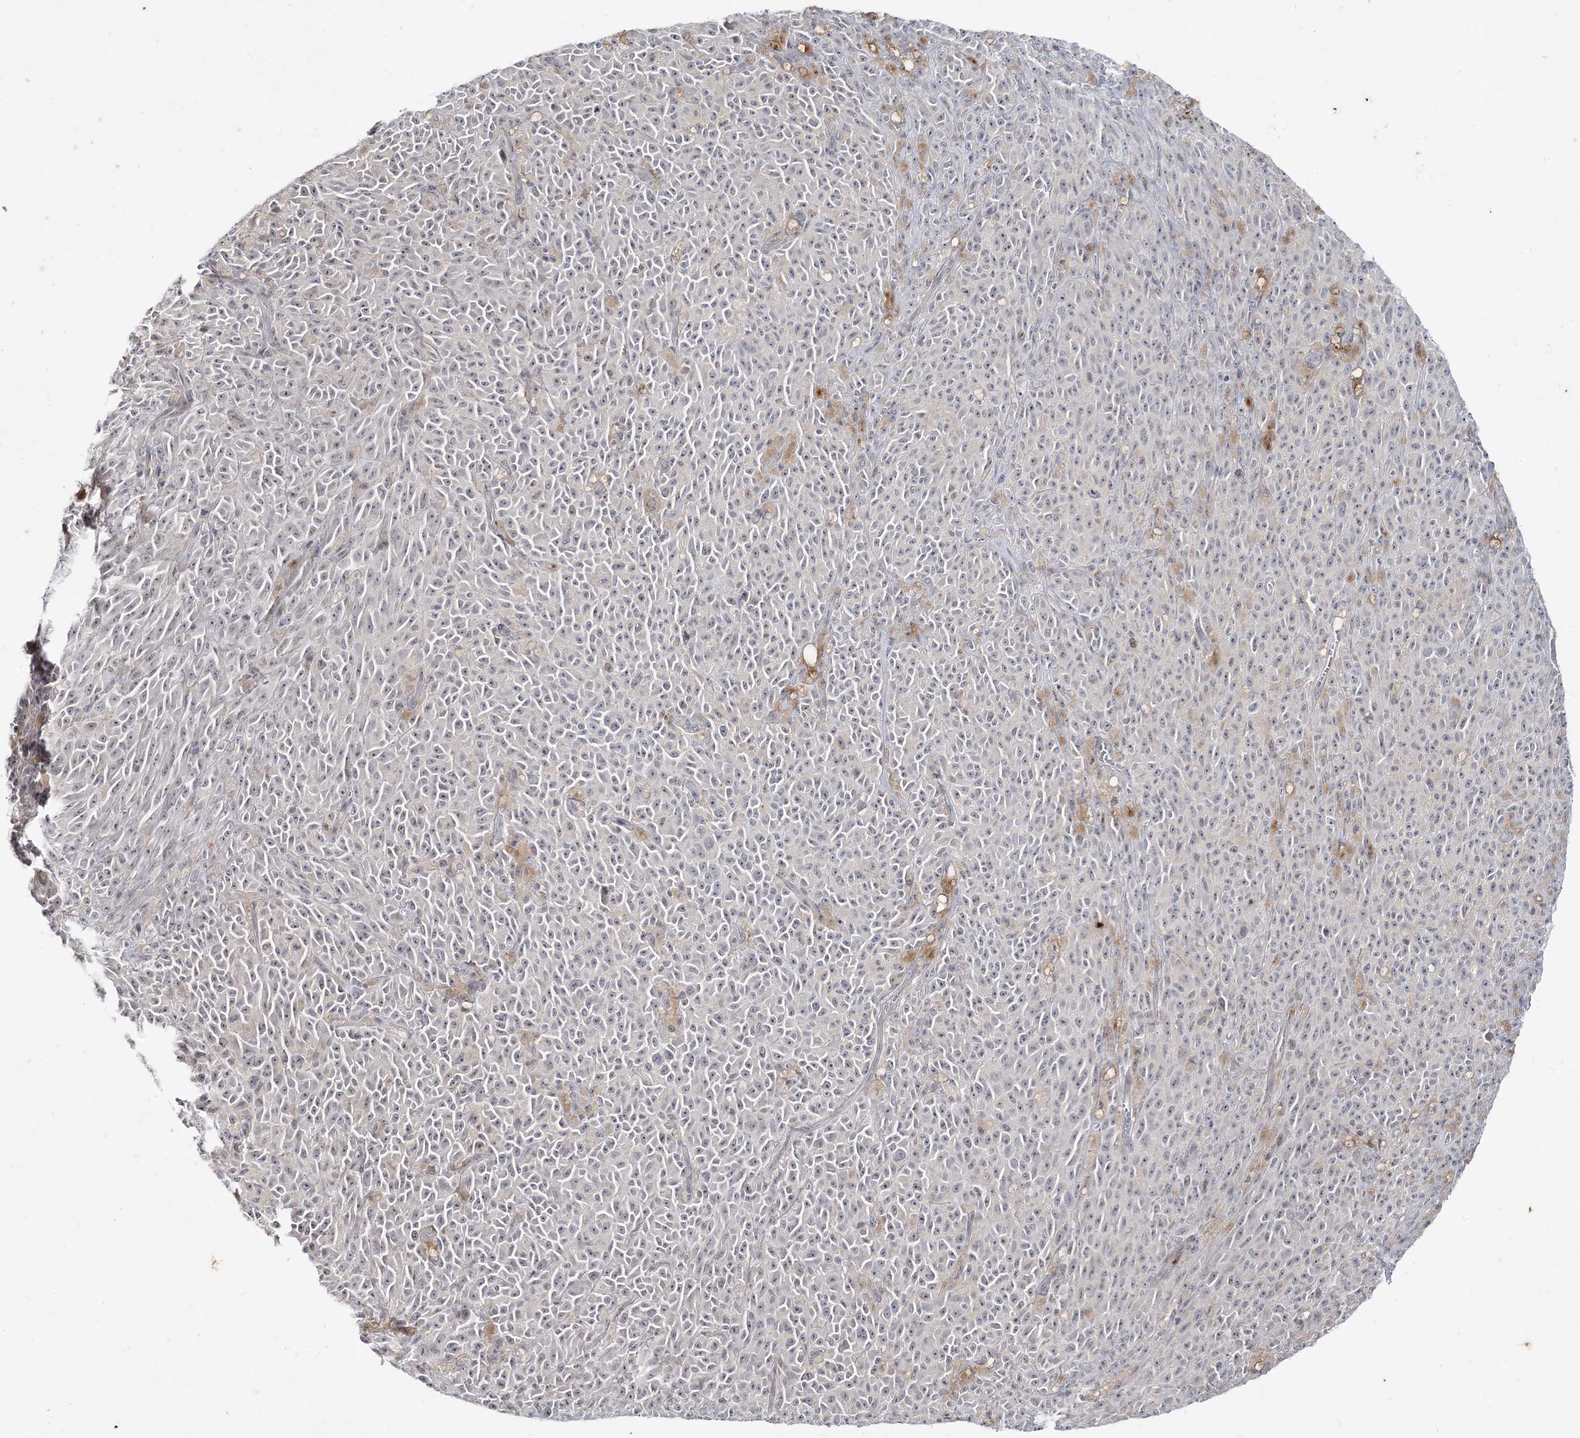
{"staining": {"intensity": "negative", "quantity": "none", "location": "none"}, "tissue": "melanoma", "cell_type": "Tumor cells", "image_type": "cancer", "snomed": [{"axis": "morphology", "description": "Malignant melanoma, NOS"}, {"axis": "topography", "description": "Skin"}], "caption": "Immunohistochemistry image of malignant melanoma stained for a protein (brown), which displays no staining in tumor cells.", "gene": "LEXM", "patient": {"sex": "female", "age": 82}}